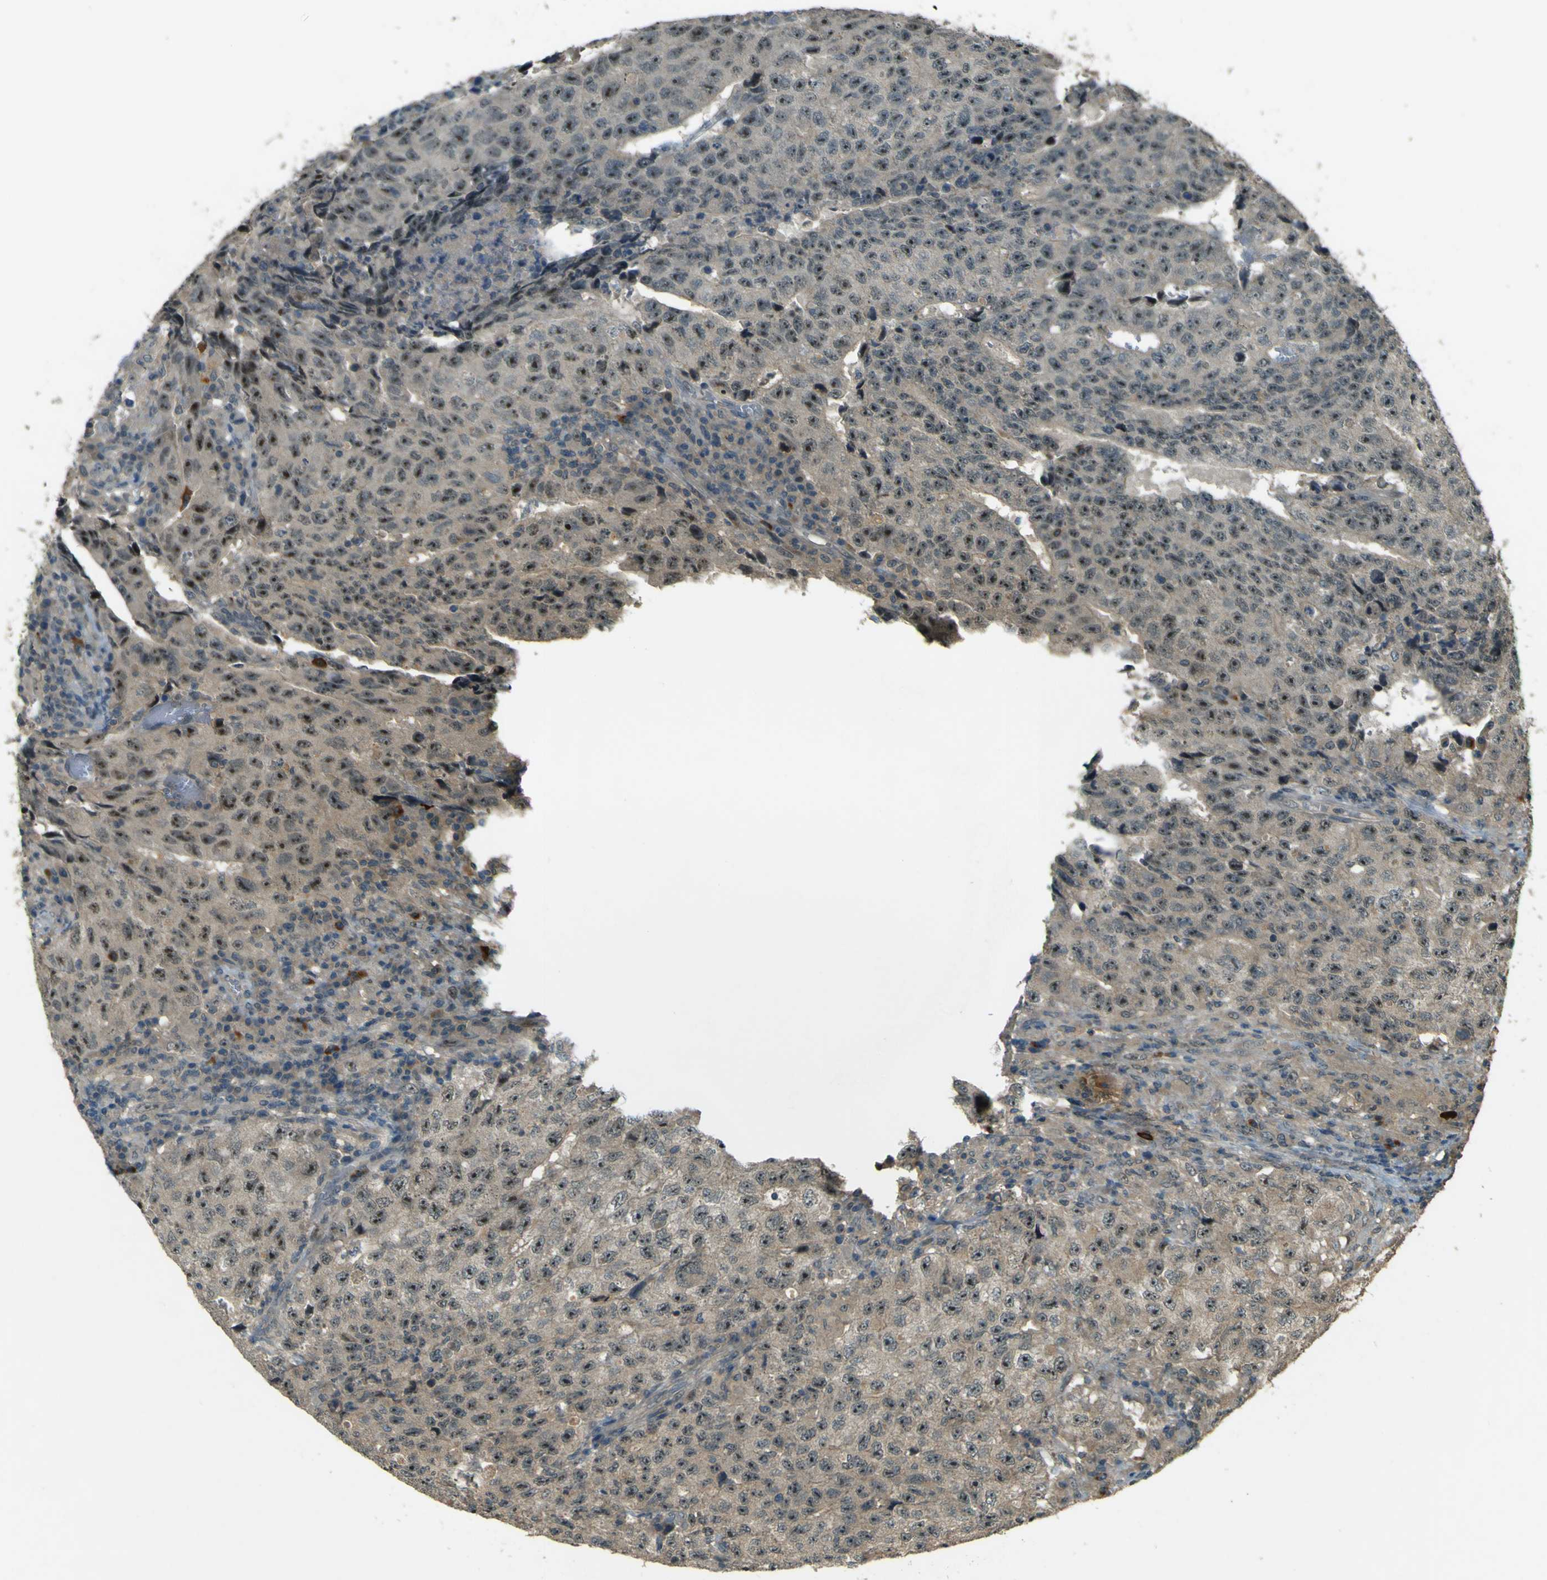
{"staining": {"intensity": "weak", "quantity": "25%-75%", "location": "cytoplasmic/membranous"}, "tissue": "testis cancer", "cell_type": "Tumor cells", "image_type": "cancer", "snomed": [{"axis": "morphology", "description": "Necrosis, NOS"}, {"axis": "morphology", "description": "Carcinoma, Embryonal, NOS"}, {"axis": "topography", "description": "Testis"}], "caption": "Immunohistochemistry staining of testis cancer, which exhibits low levels of weak cytoplasmic/membranous positivity in about 25%-75% of tumor cells indicating weak cytoplasmic/membranous protein staining. The staining was performed using DAB (3,3'-diaminobenzidine) (brown) for protein detection and nuclei were counterstained in hematoxylin (blue).", "gene": "MPDZ", "patient": {"sex": "male", "age": 19}}